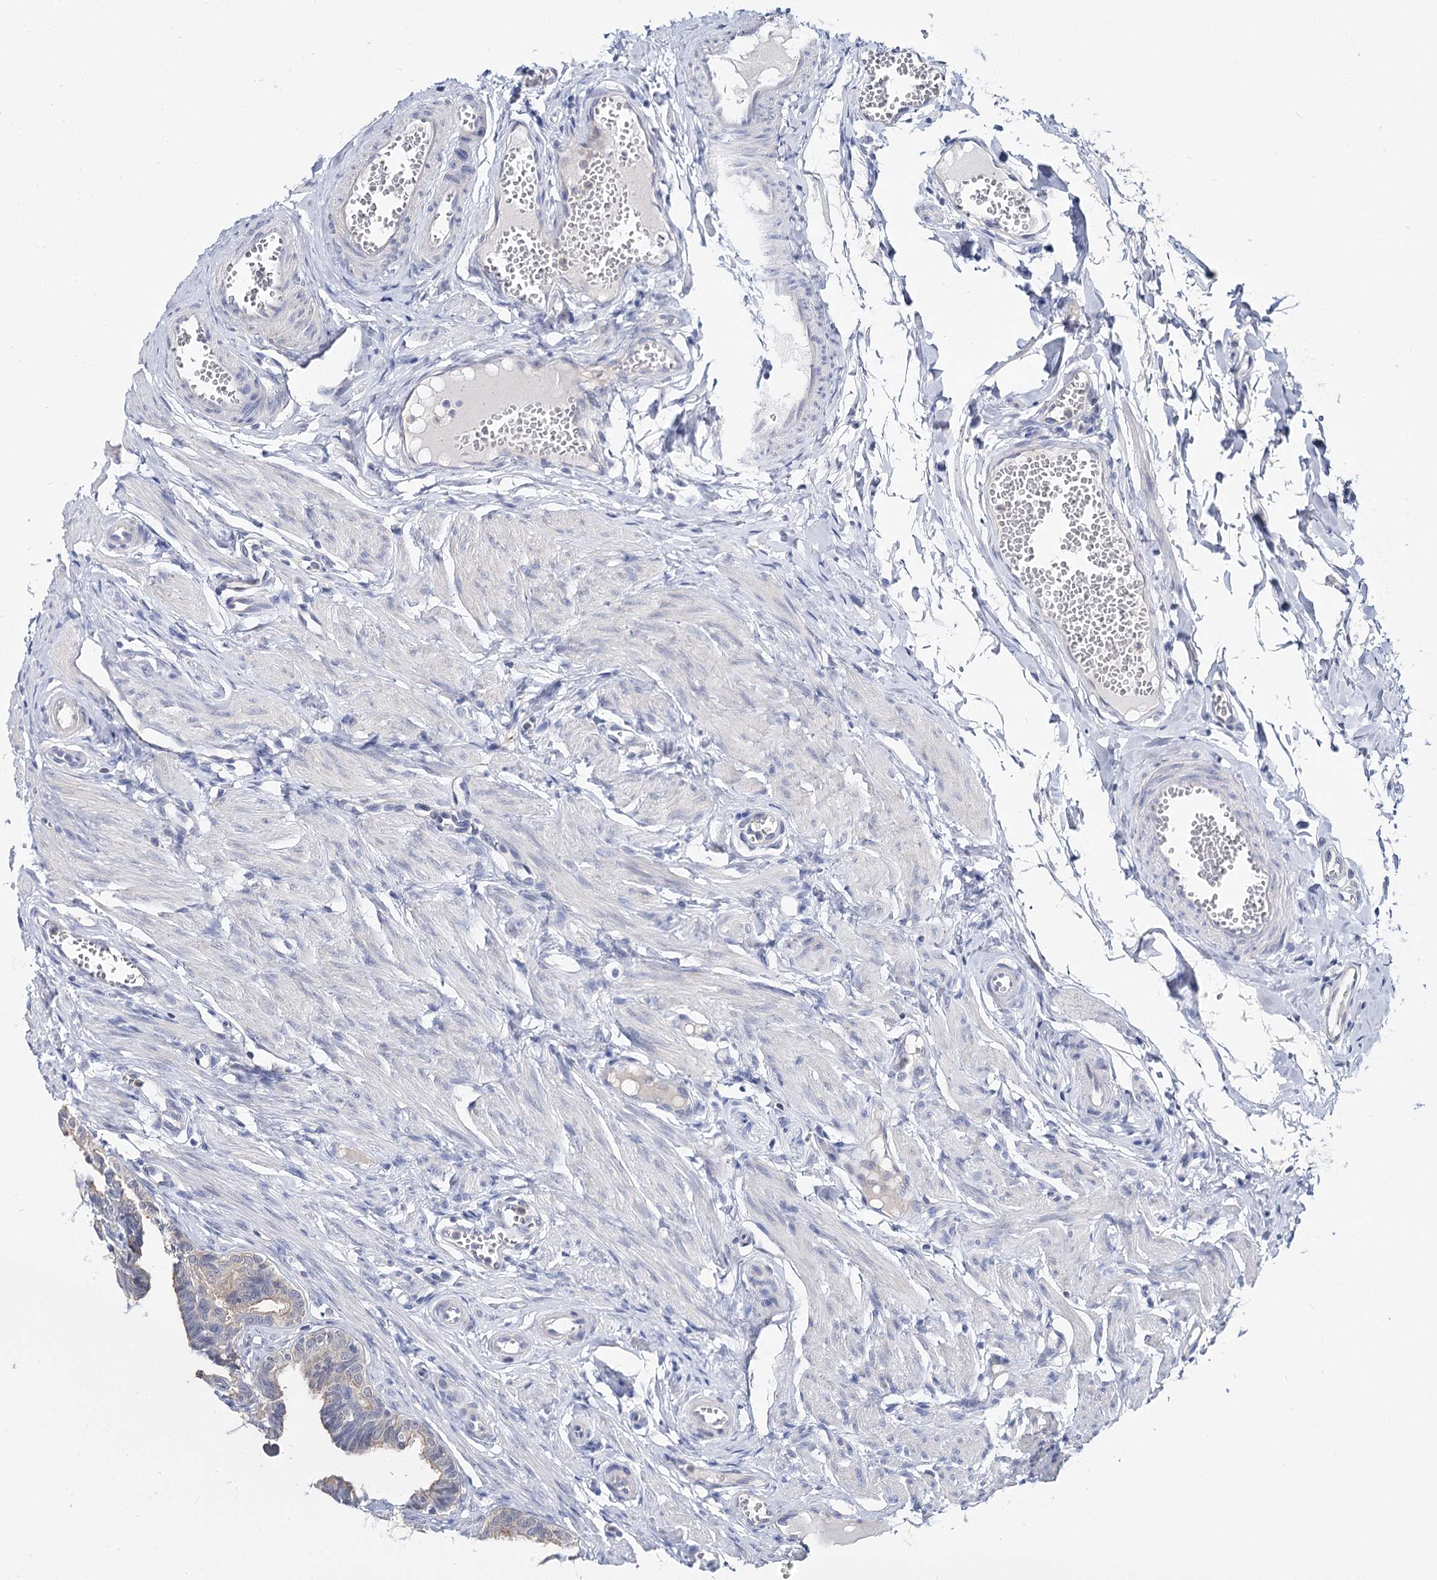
{"staining": {"intensity": "negative", "quantity": "none", "location": "none"}, "tissue": "fallopian tube", "cell_type": "Glandular cells", "image_type": "normal", "snomed": [{"axis": "morphology", "description": "Normal tissue, NOS"}, {"axis": "topography", "description": "Fallopian tube"}, {"axis": "topography", "description": "Ovary"}], "caption": "This photomicrograph is of unremarkable fallopian tube stained with IHC to label a protein in brown with the nuclei are counter-stained blue. There is no positivity in glandular cells. (Stains: DAB (3,3'-diaminobenzidine) immunohistochemistry with hematoxylin counter stain, Microscopy: brightfield microscopy at high magnification).", "gene": "UGP2", "patient": {"sex": "female", "age": 23}}